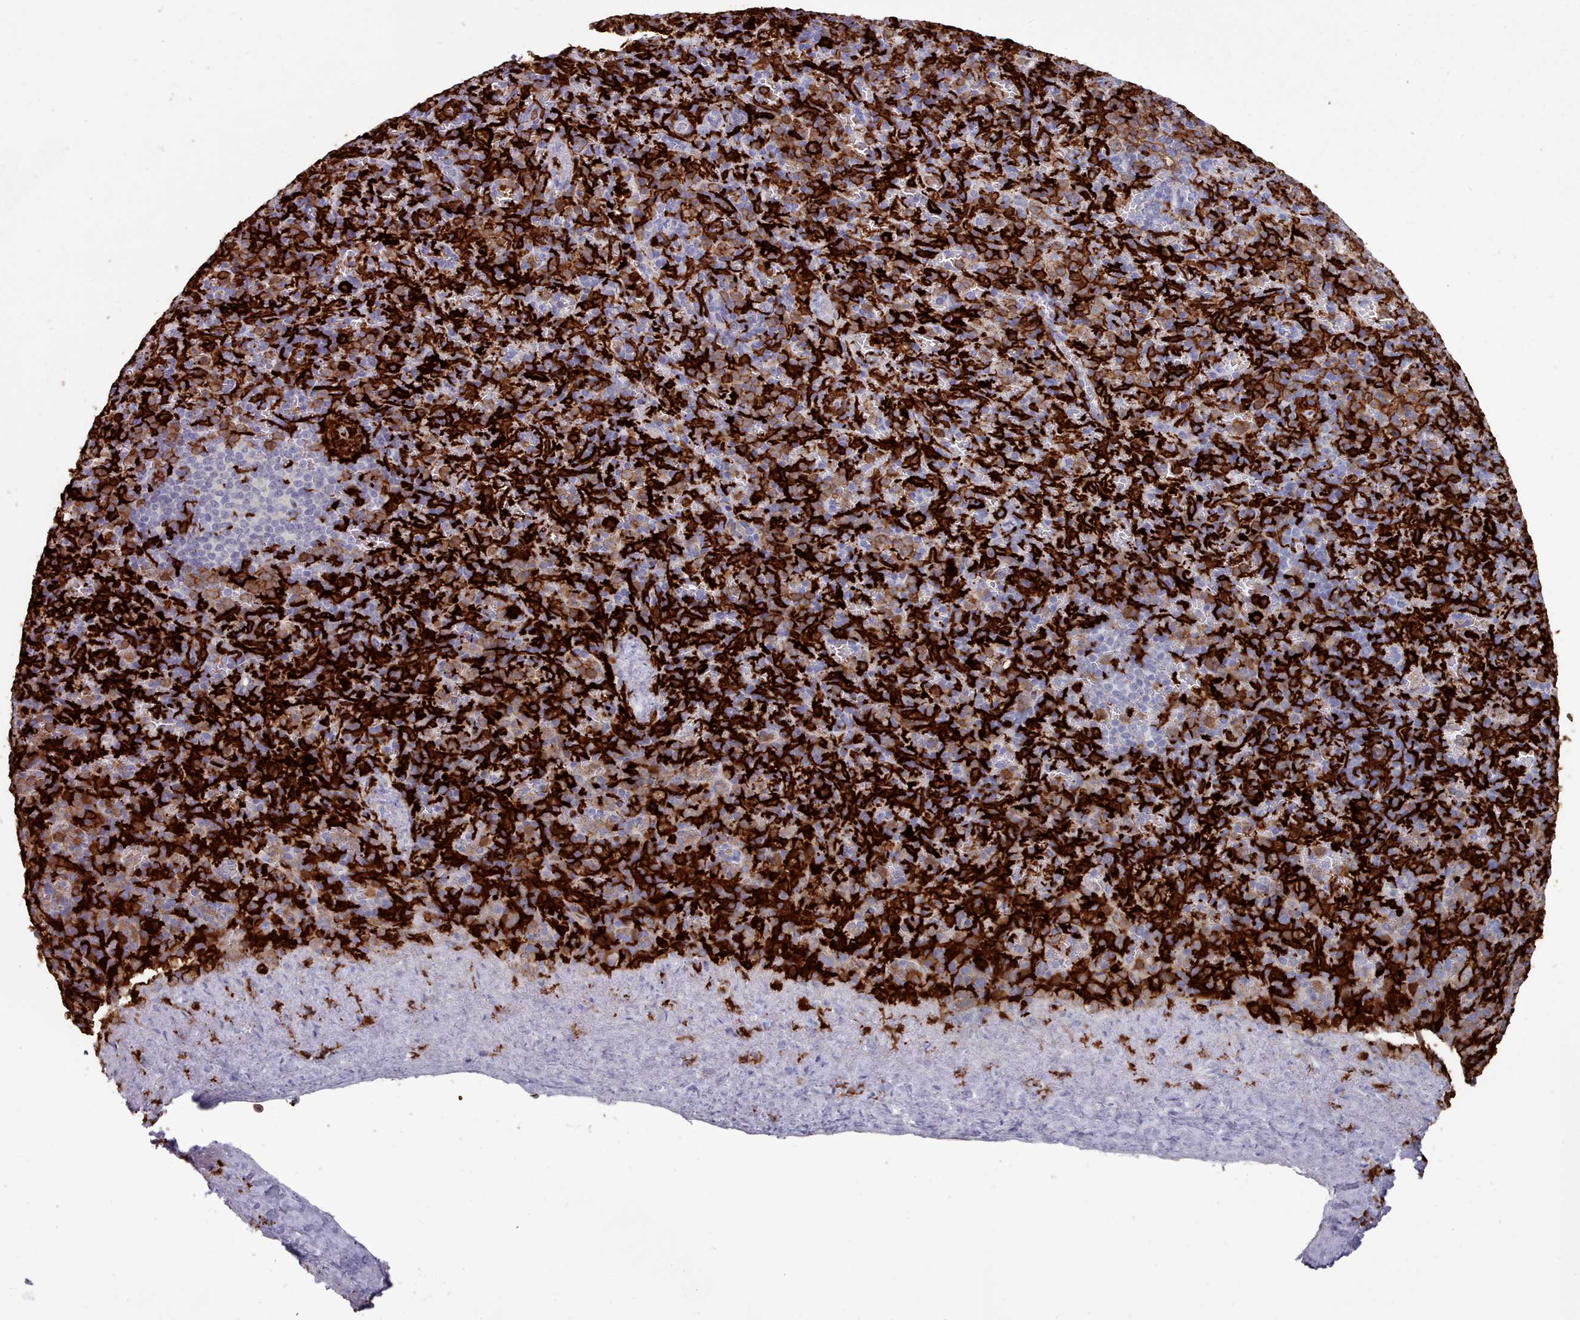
{"staining": {"intensity": "strong", "quantity": "25%-75%", "location": "cytoplasmic/membranous"}, "tissue": "spleen", "cell_type": "Cells in red pulp", "image_type": "normal", "snomed": [{"axis": "morphology", "description": "Normal tissue, NOS"}, {"axis": "topography", "description": "Spleen"}], "caption": "Protein staining by immunohistochemistry (IHC) displays strong cytoplasmic/membranous expression in approximately 25%-75% of cells in red pulp in normal spleen. Nuclei are stained in blue.", "gene": "AIF1", "patient": {"sex": "female", "age": 74}}